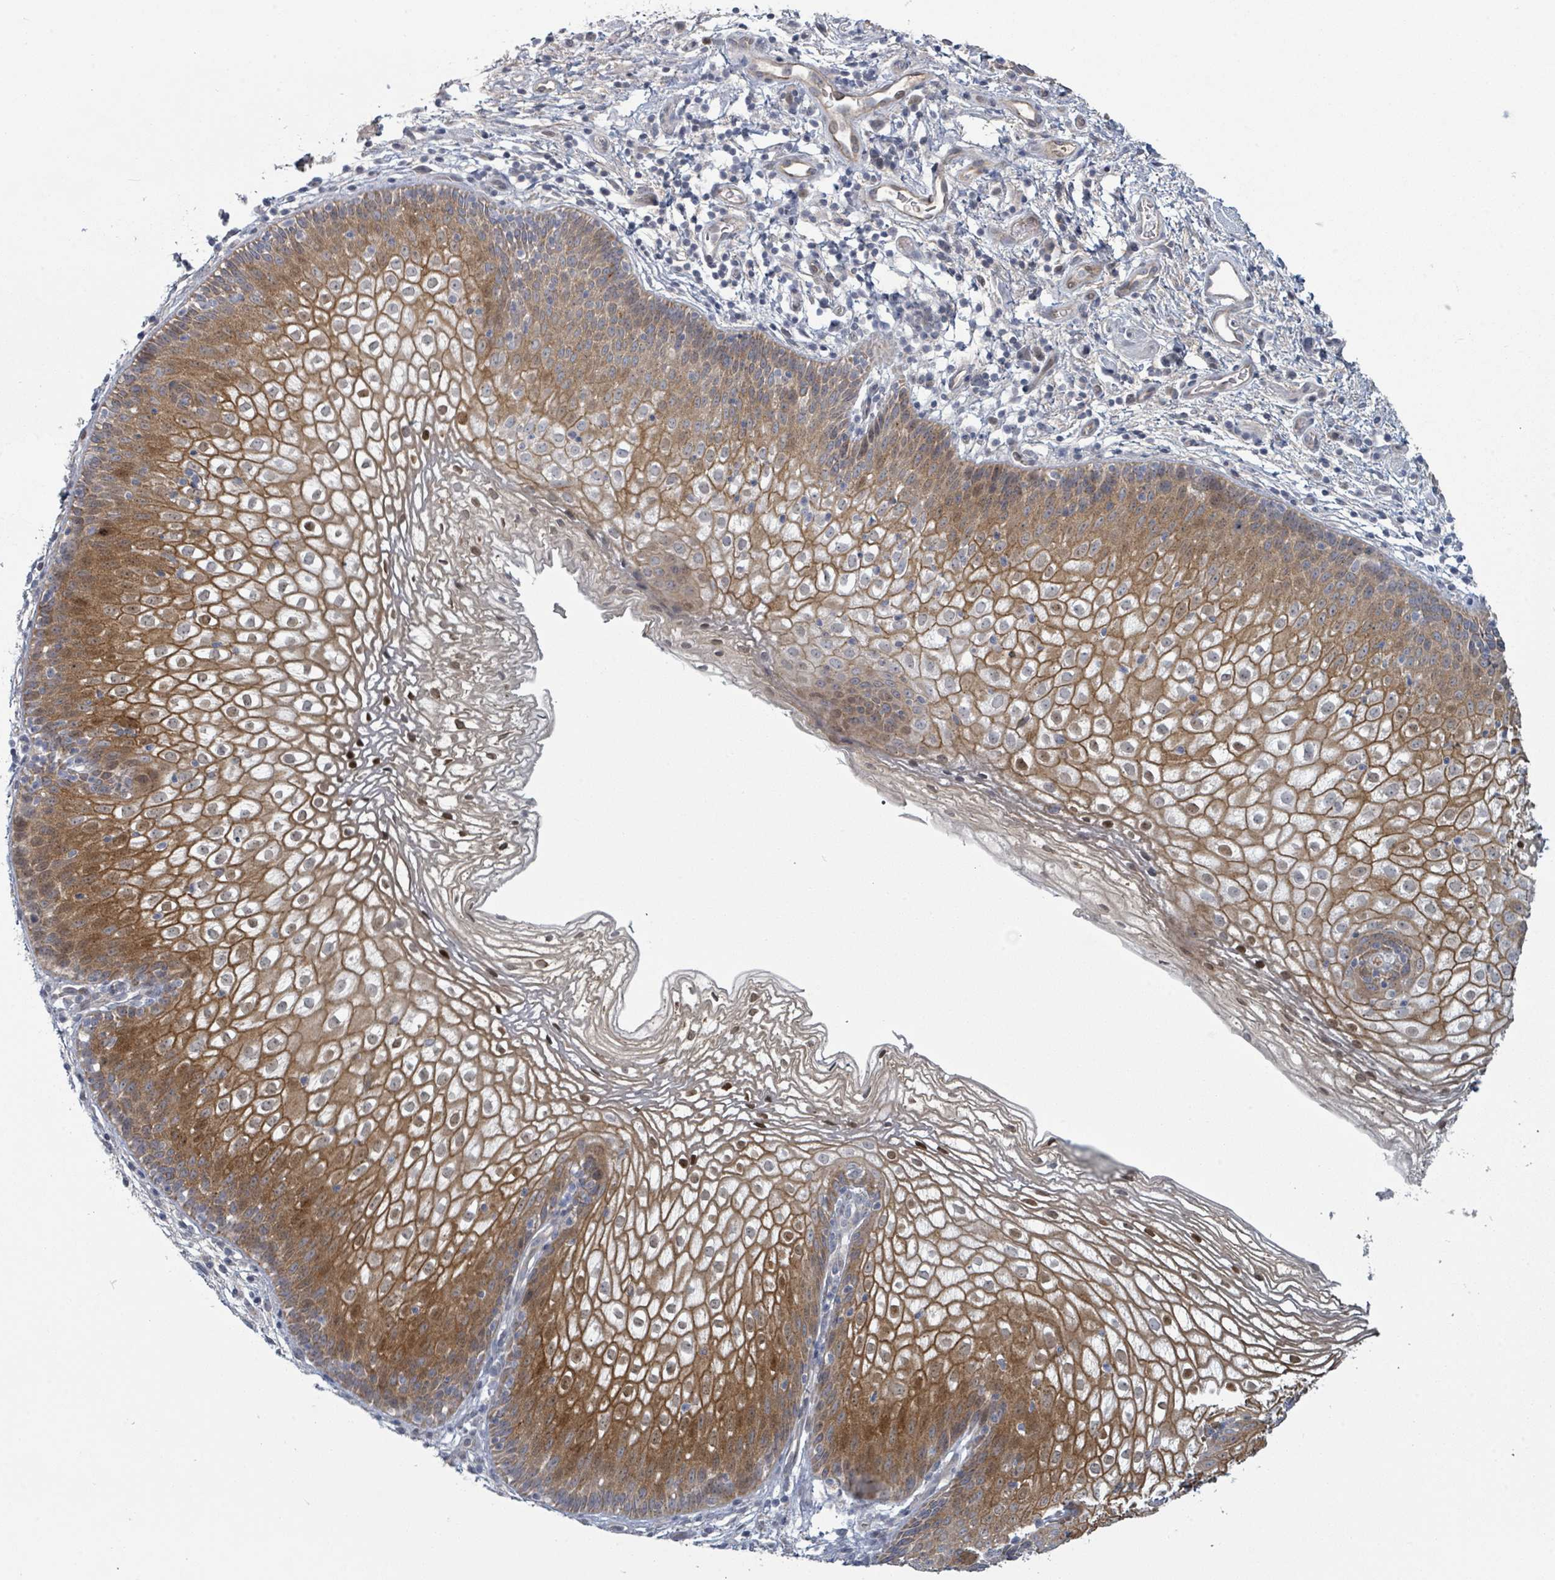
{"staining": {"intensity": "moderate", "quantity": ">75%", "location": "cytoplasmic/membranous,nuclear"}, "tissue": "vagina", "cell_type": "Squamous epithelial cells", "image_type": "normal", "snomed": [{"axis": "morphology", "description": "Normal tissue, NOS"}, {"axis": "topography", "description": "Vagina"}], "caption": "IHC (DAB (3,3'-diaminobenzidine)) staining of normal human vagina reveals moderate cytoplasmic/membranous,nuclear protein staining in approximately >75% of squamous epithelial cells. The protein is stained brown, and the nuclei are stained in blue (DAB (3,3'-diaminobenzidine) IHC with brightfield microscopy, high magnification).", "gene": "COL5A3", "patient": {"sex": "female", "age": 47}}